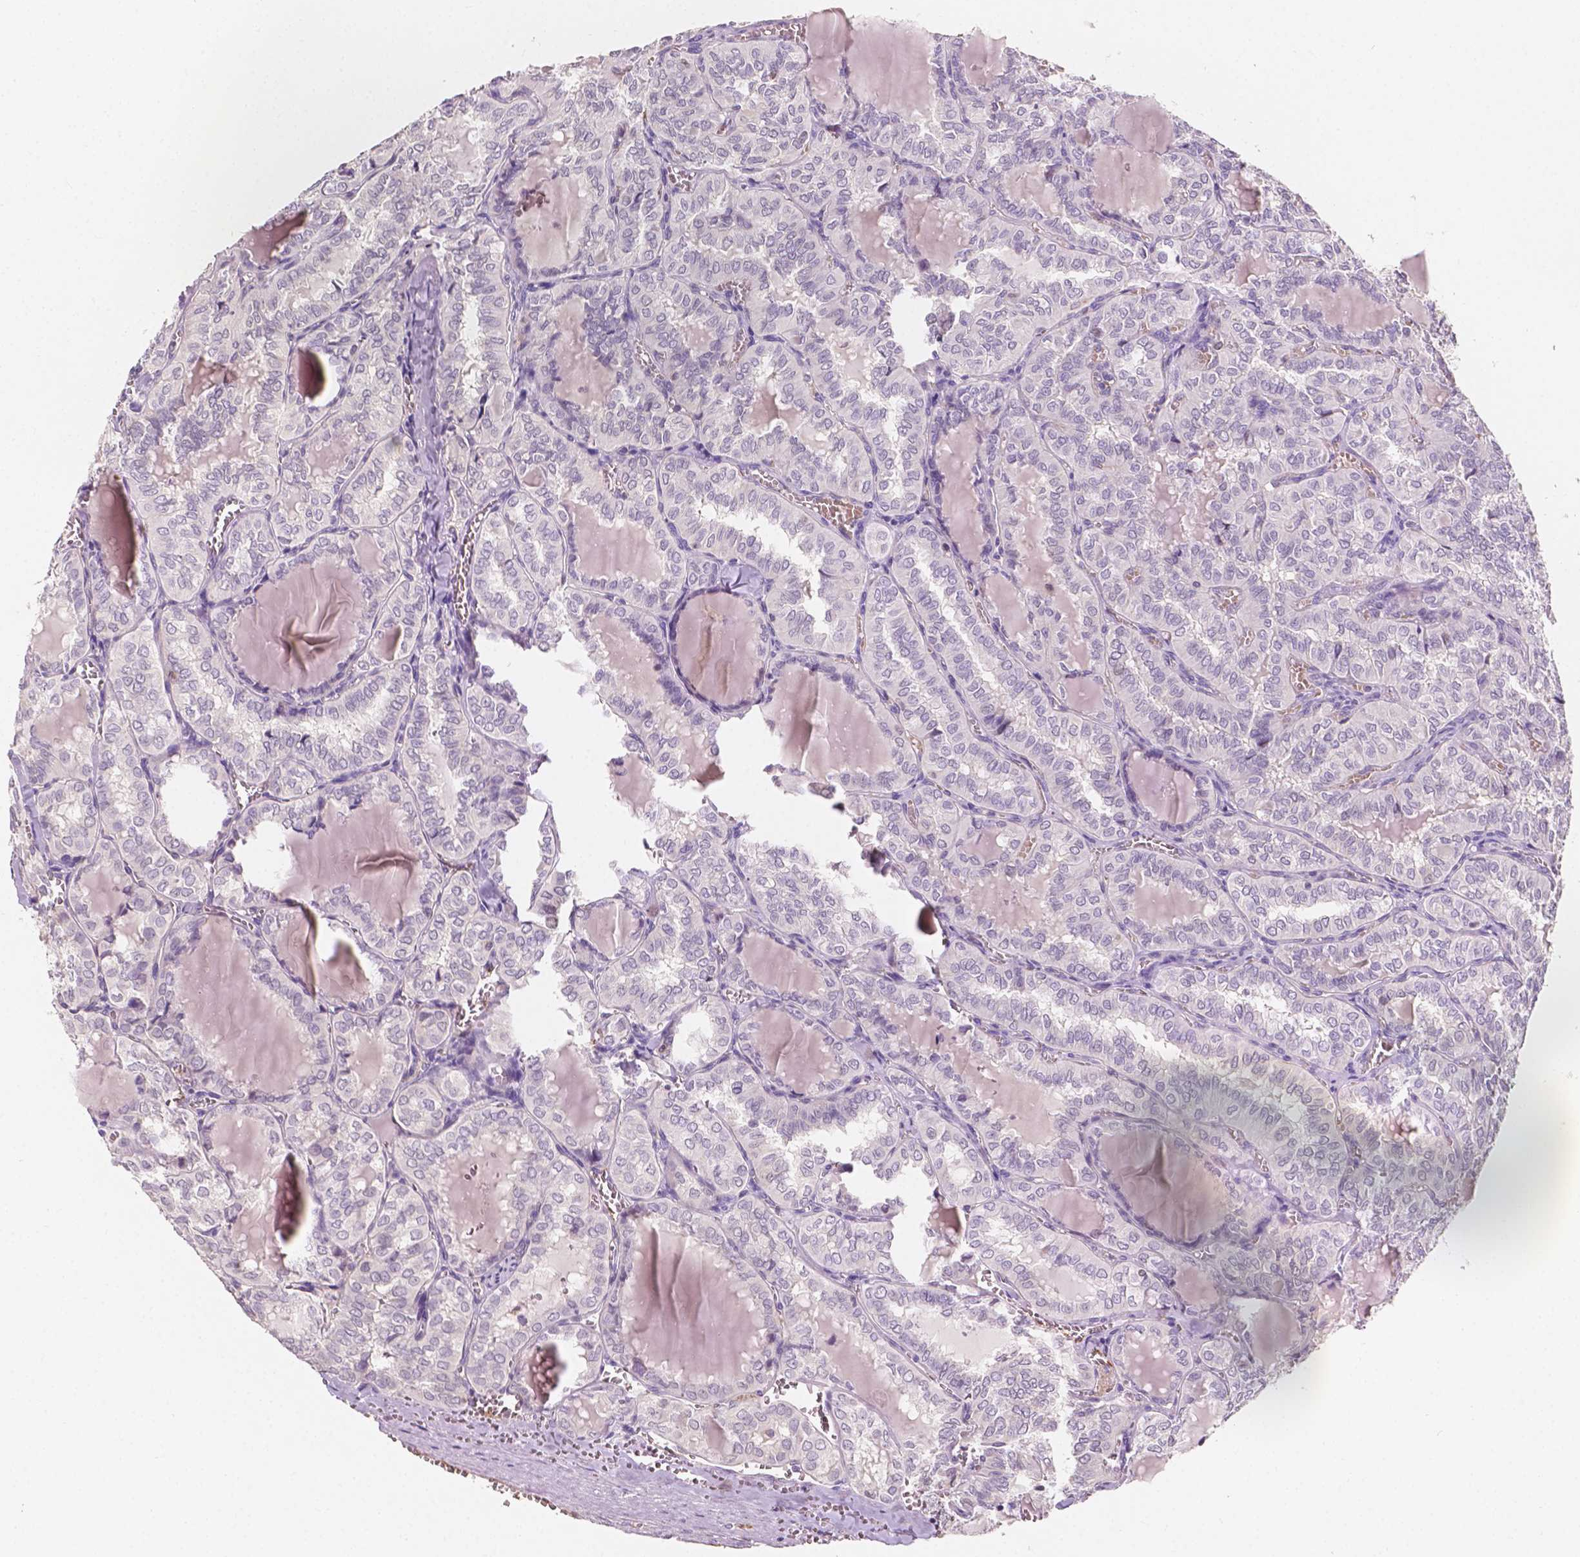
{"staining": {"intensity": "negative", "quantity": "none", "location": "none"}, "tissue": "thyroid cancer", "cell_type": "Tumor cells", "image_type": "cancer", "snomed": [{"axis": "morphology", "description": "Papillary adenocarcinoma, NOS"}, {"axis": "topography", "description": "Thyroid gland"}], "caption": "Thyroid papillary adenocarcinoma was stained to show a protein in brown. There is no significant staining in tumor cells.", "gene": "SLC22A4", "patient": {"sex": "female", "age": 41}}